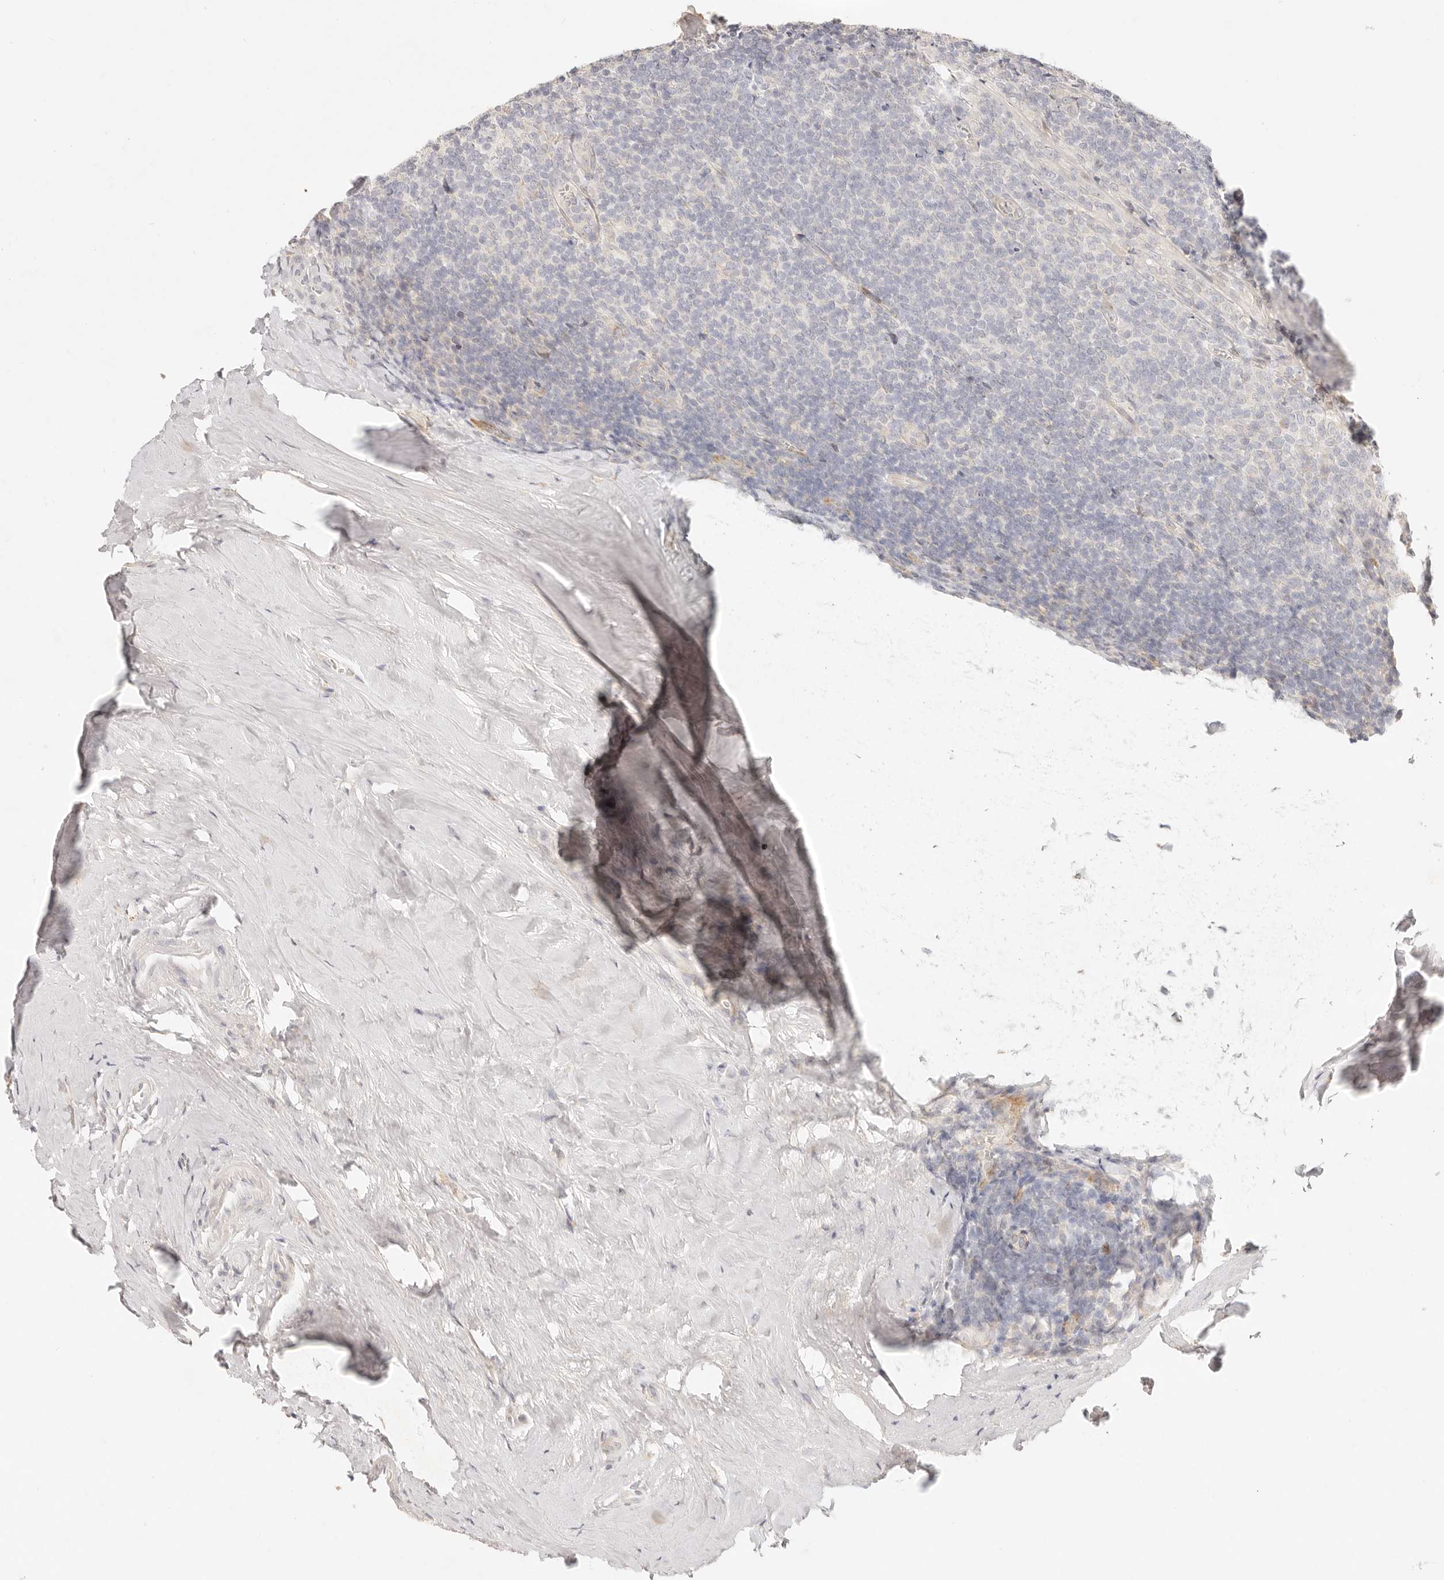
{"staining": {"intensity": "negative", "quantity": "none", "location": "none"}, "tissue": "tonsil", "cell_type": "Germinal center cells", "image_type": "normal", "snomed": [{"axis": "morphology", "description": "Normal tissue, NOS"}, {"axis": "topography", "description": "Tonsil"}], "caption": "This image is of benign tonsil stained with immunohistochemistry (IHC) to label a protein in brown with the nuclei are counter-stained blue. There is no staining in germinal center cells.", "gene": "GPR156", "patient": {"sex": "male", "age": 37}}